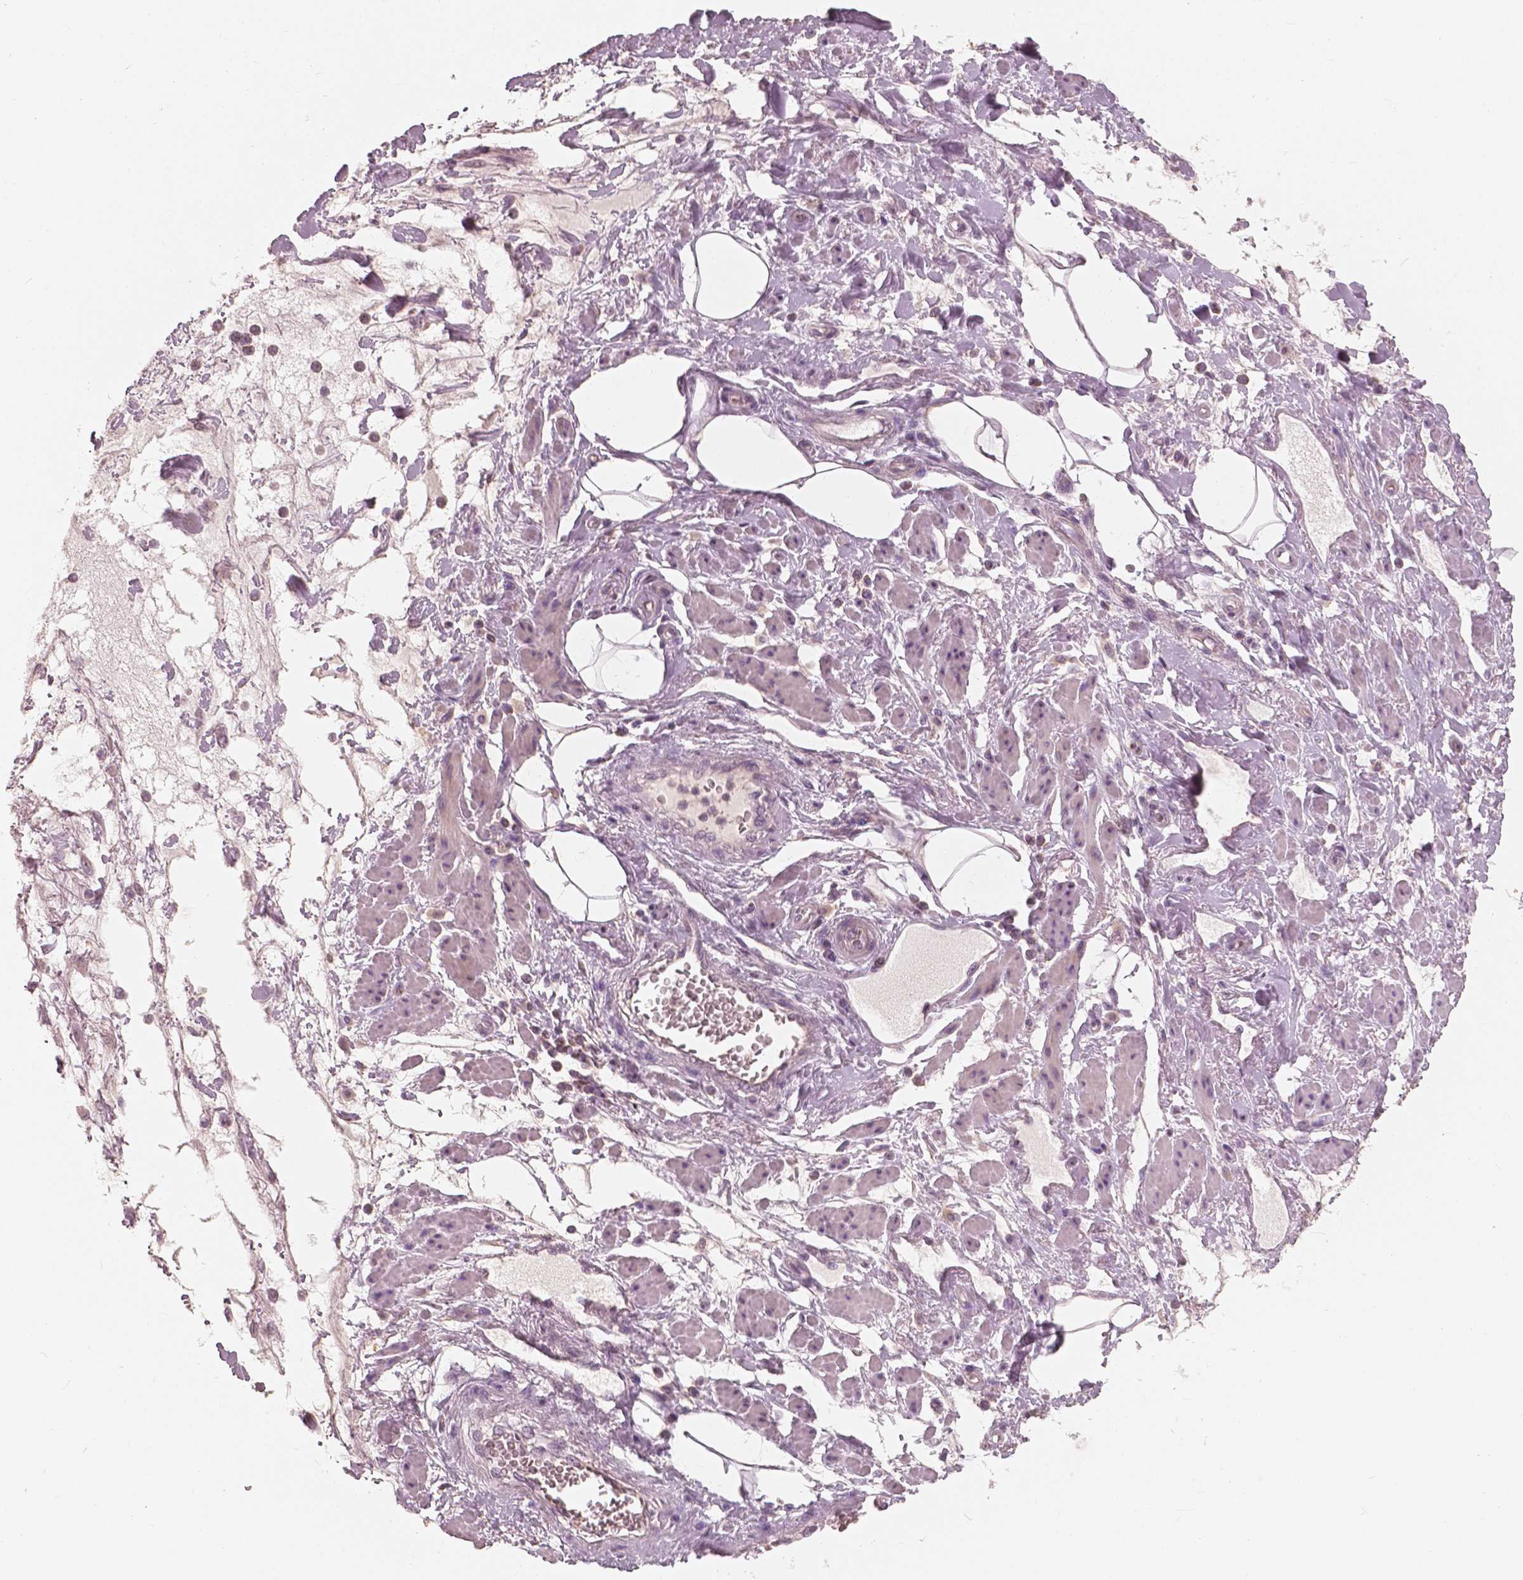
{"staining": {"intensity": "weak", "quantity": ">75%", "location": "cytoplasmic/membranous"}, "tissue": "adipose tissue", "cell_type": "Adipocytes", "image_type": "normal", "snomed": [{"axis": "morphology", "description": "Normal tissue, NOS"}, {"axis": "topography", "description": "Vagina"}, {"axis": "topography", "description": "Peripheral nerve tissue"}], "caption": "A brown stain highlights weak cytoplasmic/membranous positivity of a protein in adipocytes of normal adipose tissue.", "gene": "SAT2", "patient": {"sex": "female", "age": 71}}